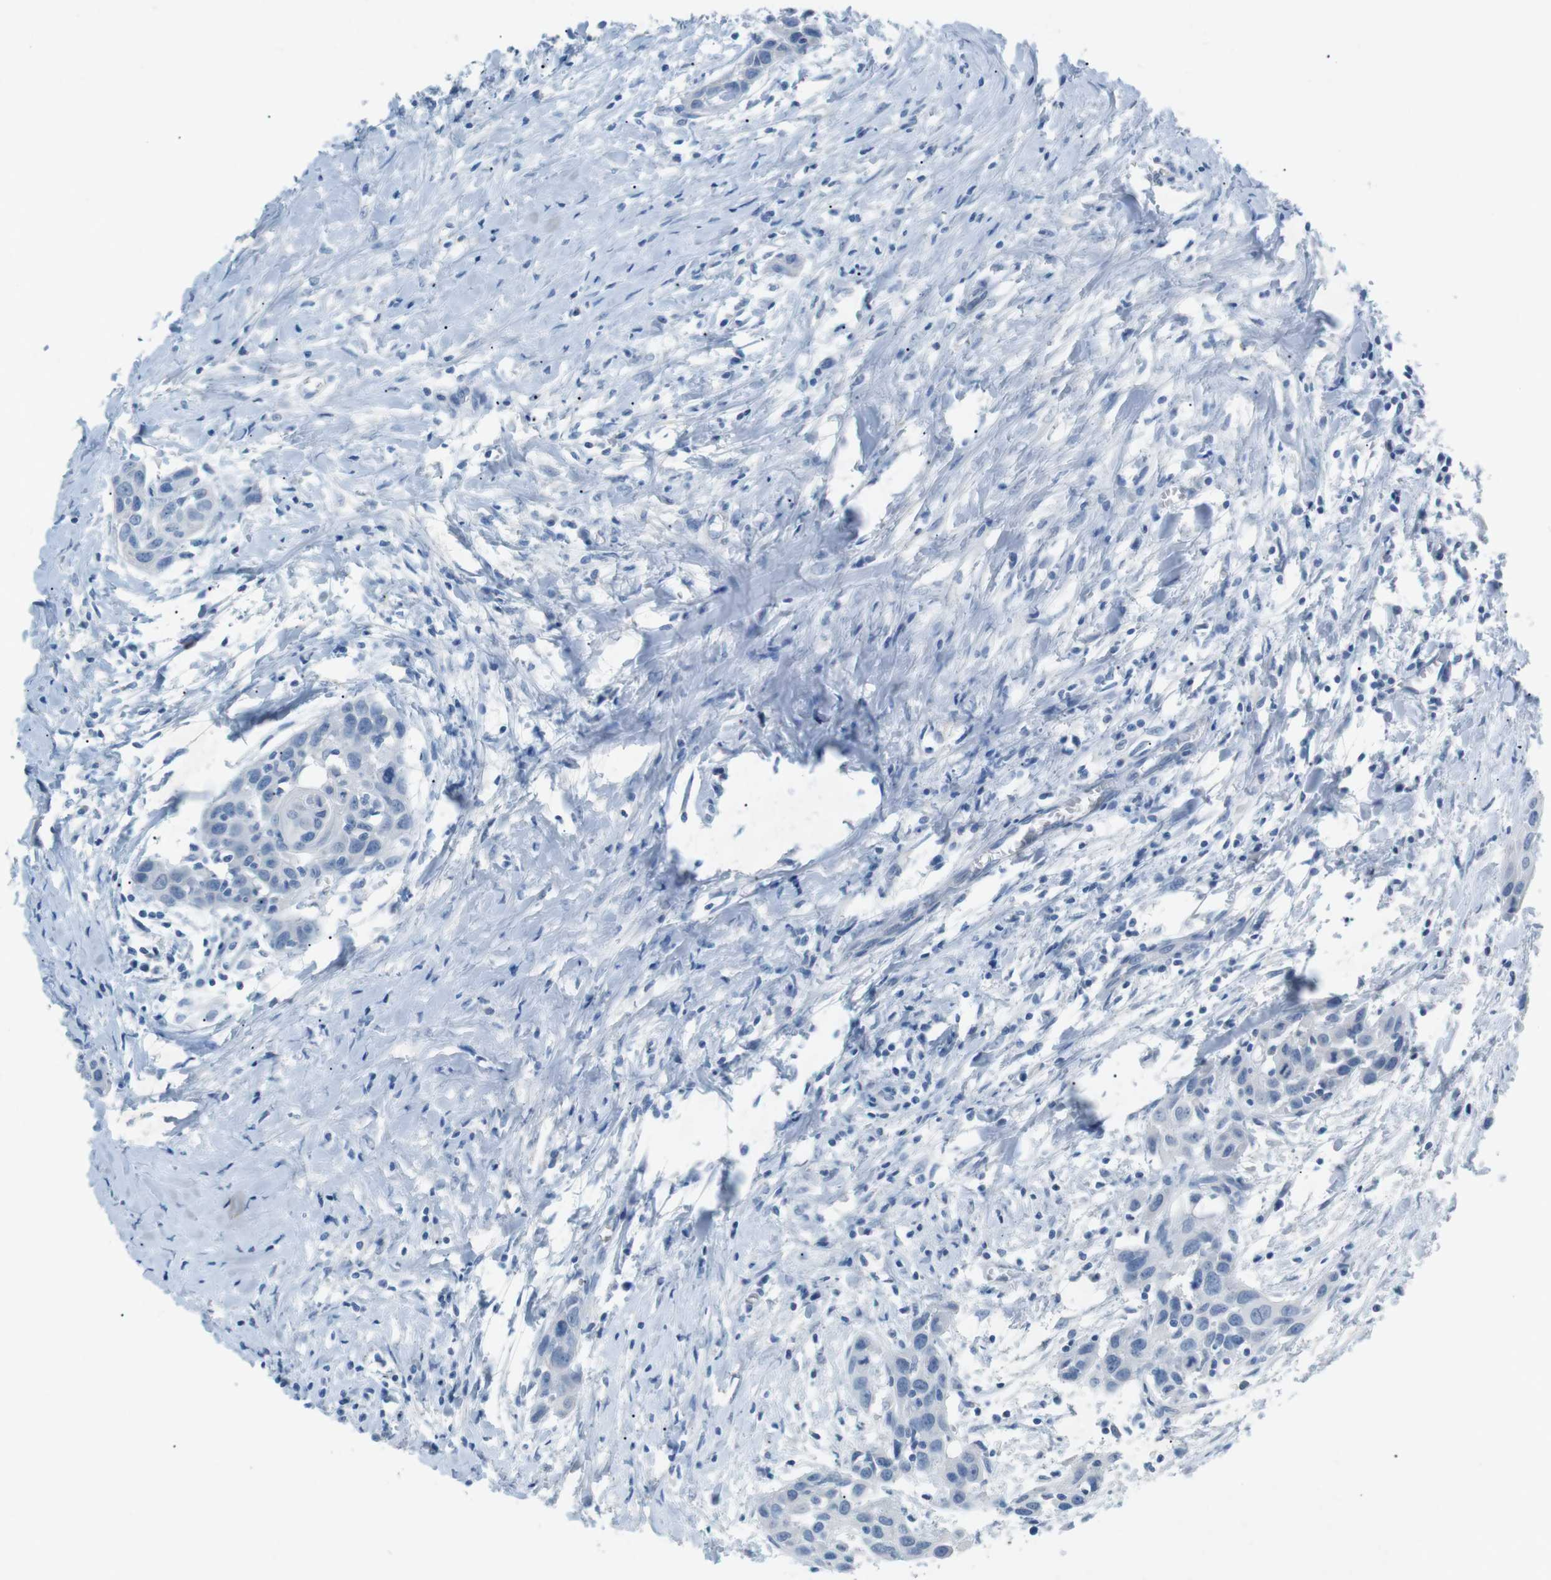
{"staining": {"intensity": "negative", "quantity": "none", "location": "none"}, "tissue": "head and neck cancer", "cell_type": "Tumor cells", "image_type": "cancer", "snomed": [{"axis": "morphology", "description": "Squamous cell carcinoma, NOS"}, {"axis": "topography", "description": "Oral tissue"}, {"axis": "topography", "description": "Head-Neck"}], "caption": "High magnification brightfield microscopy of squamous cell carcinoma (head and neck) stained with DAB (brown) and counterstained with hematoxylin (blue): tumor cells show no significant staining.", "gene": "SALL4", "patient": {"sex": "female", "age": 50}}